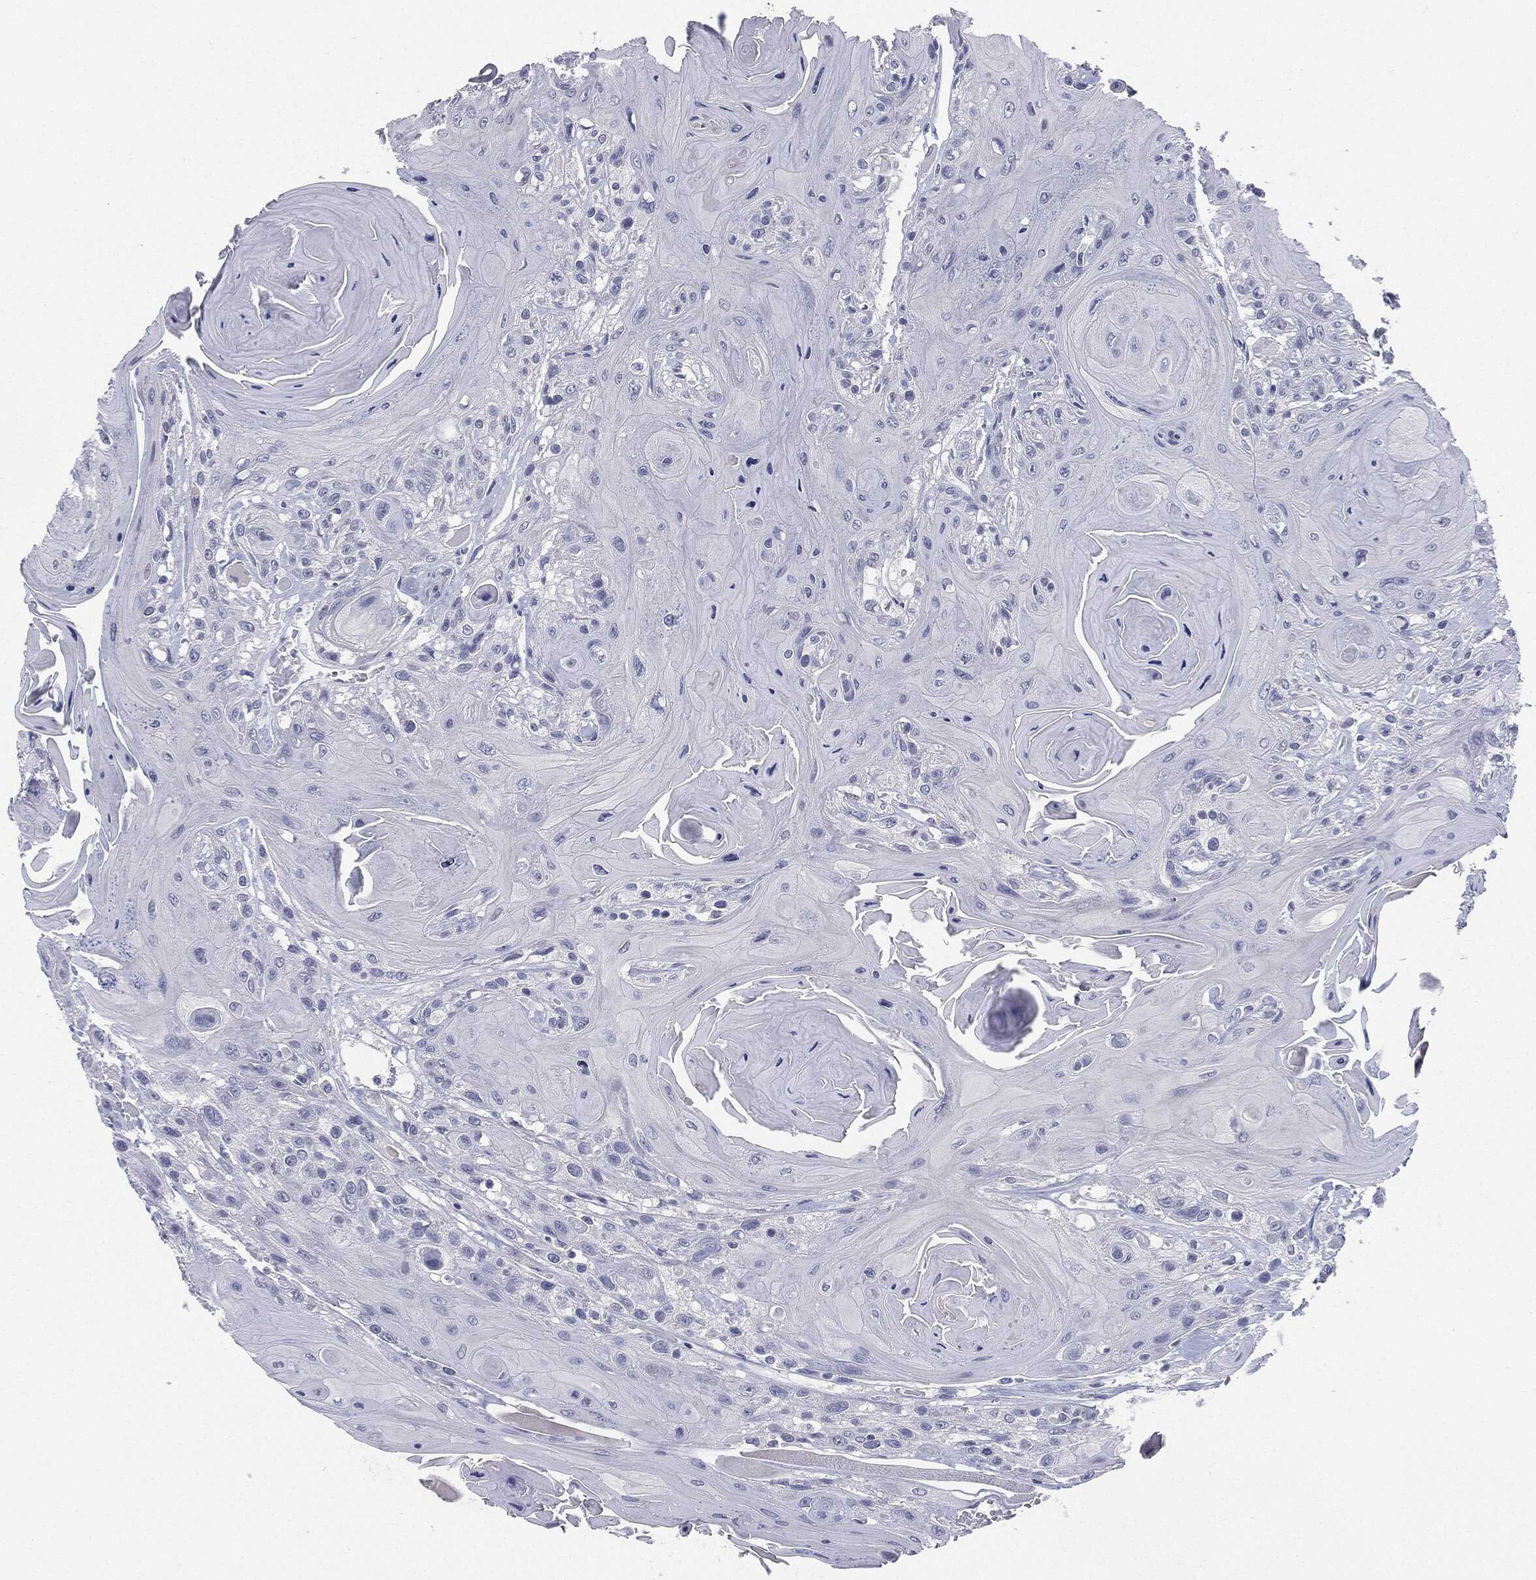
{"staining": {"intensity": "negative", "quantity": "none", "location": "none"}, "tissue": "head and neck cancer", "cell_type": "Tumor cells", "image_type": "cancer", "snomed": [{"axis": "morphology", "description": "Squamous cell carcinoma, NOS"}, {"axis": "topography", "description": "Head-Neck"}], "caption": "An immunohistochemistry (IHC) image of head and neck squamous cell carcinoma is shown. There is no staining in tumor cells of head and neck squamous cell carcinoma. (Brightfield microscopy of DAB (3,3'-diaminobenzidine) IHC at high magnification).", "gene": "CGB1", "patient": {"sex": "female", "age": 59}}